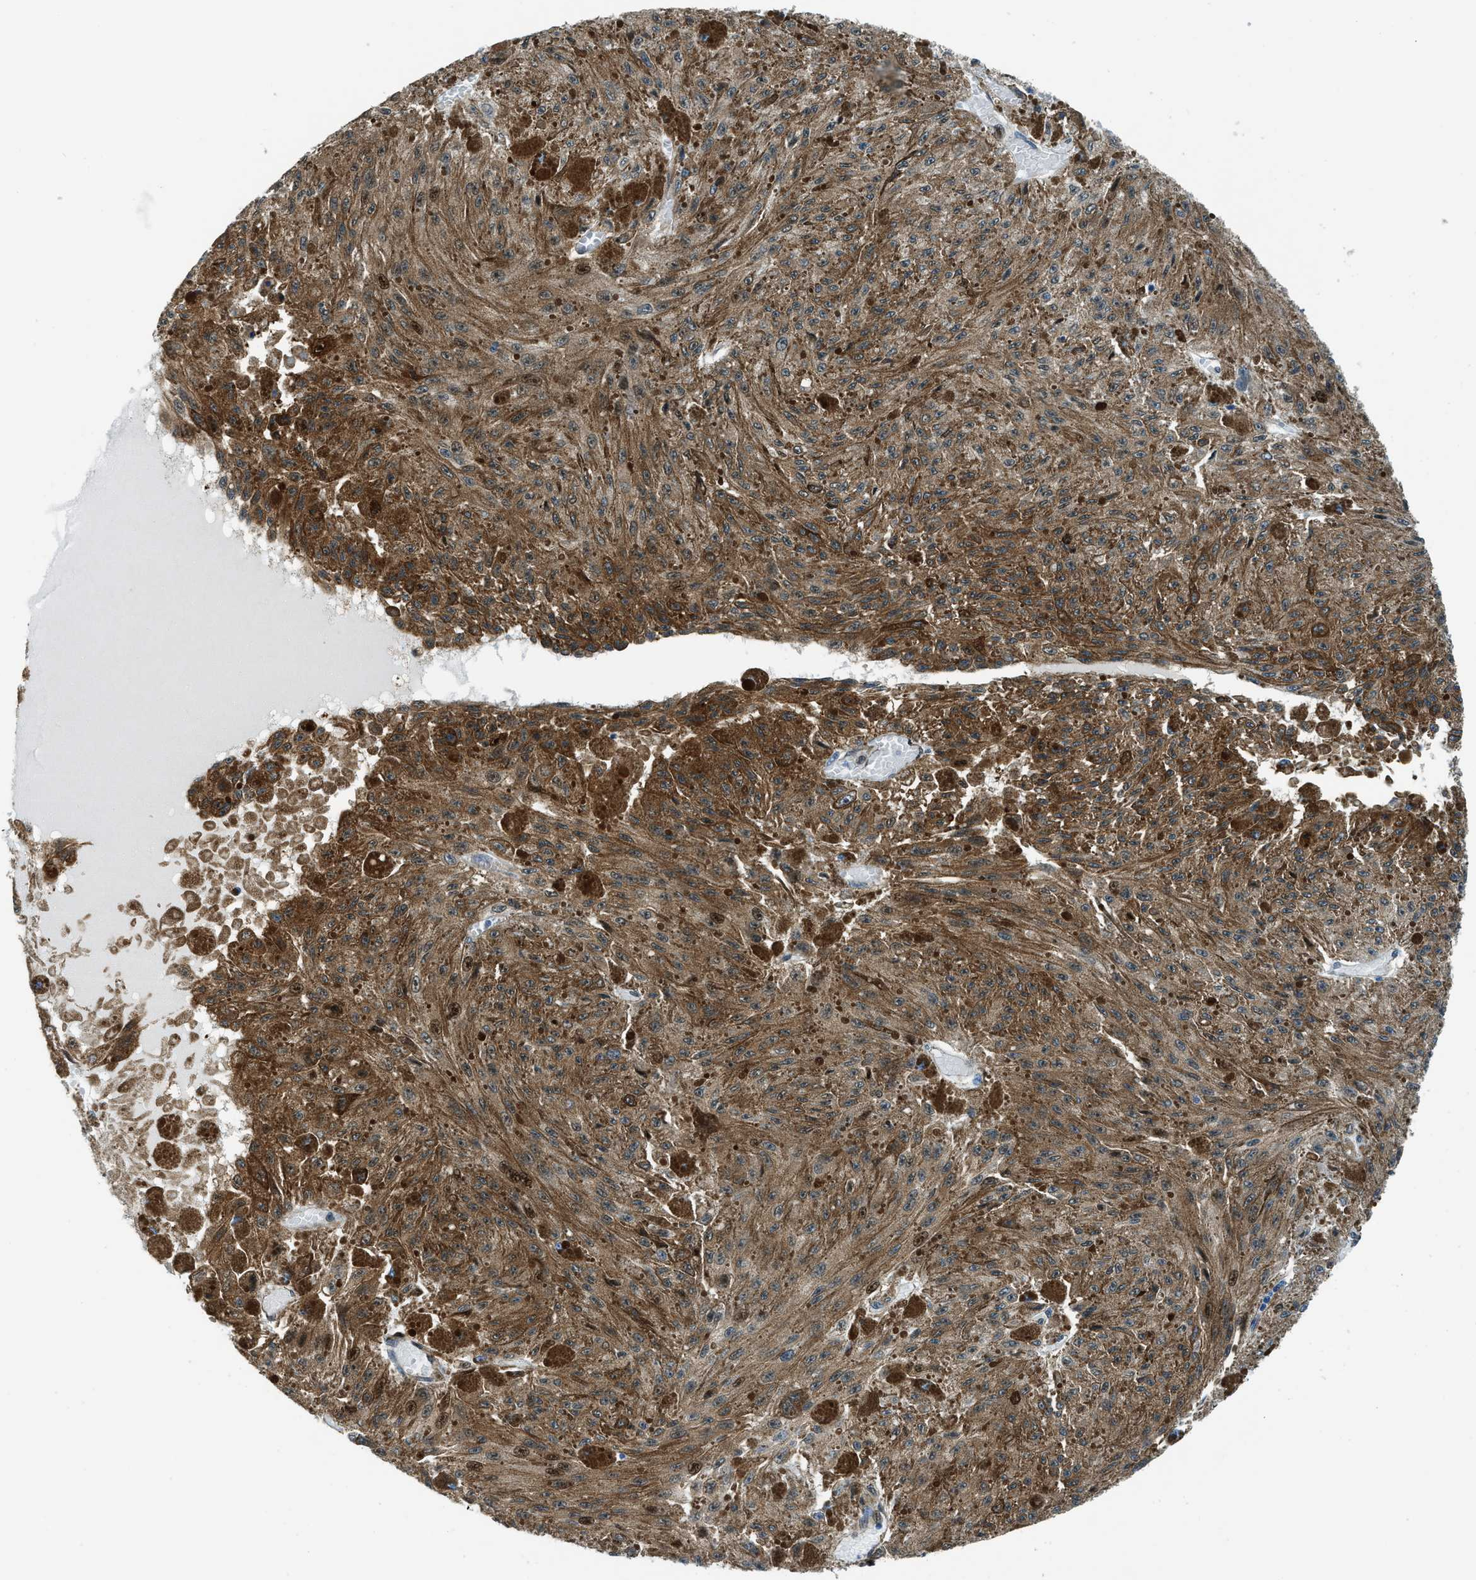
{"staining": {"intensity": "moderate", "quantity": ">75%", "location": "cytoplasmic/membranous"}, "tissue": "melanoma", "cell_type": "Tumor cells", "image_type": "cancer", "snomed": [{"axis": "morphology", "description": "Malignant melanoma, NOS"}, {"axis": "topography", "description": "Other"}], "caption": "Melanoma stained with a brown dye displays moderate cytoplasmic/membranous positive expression in about >75% of tumor cells.", "gene": "YWHAE", "patient": {"sex": "male", "age": 79}}